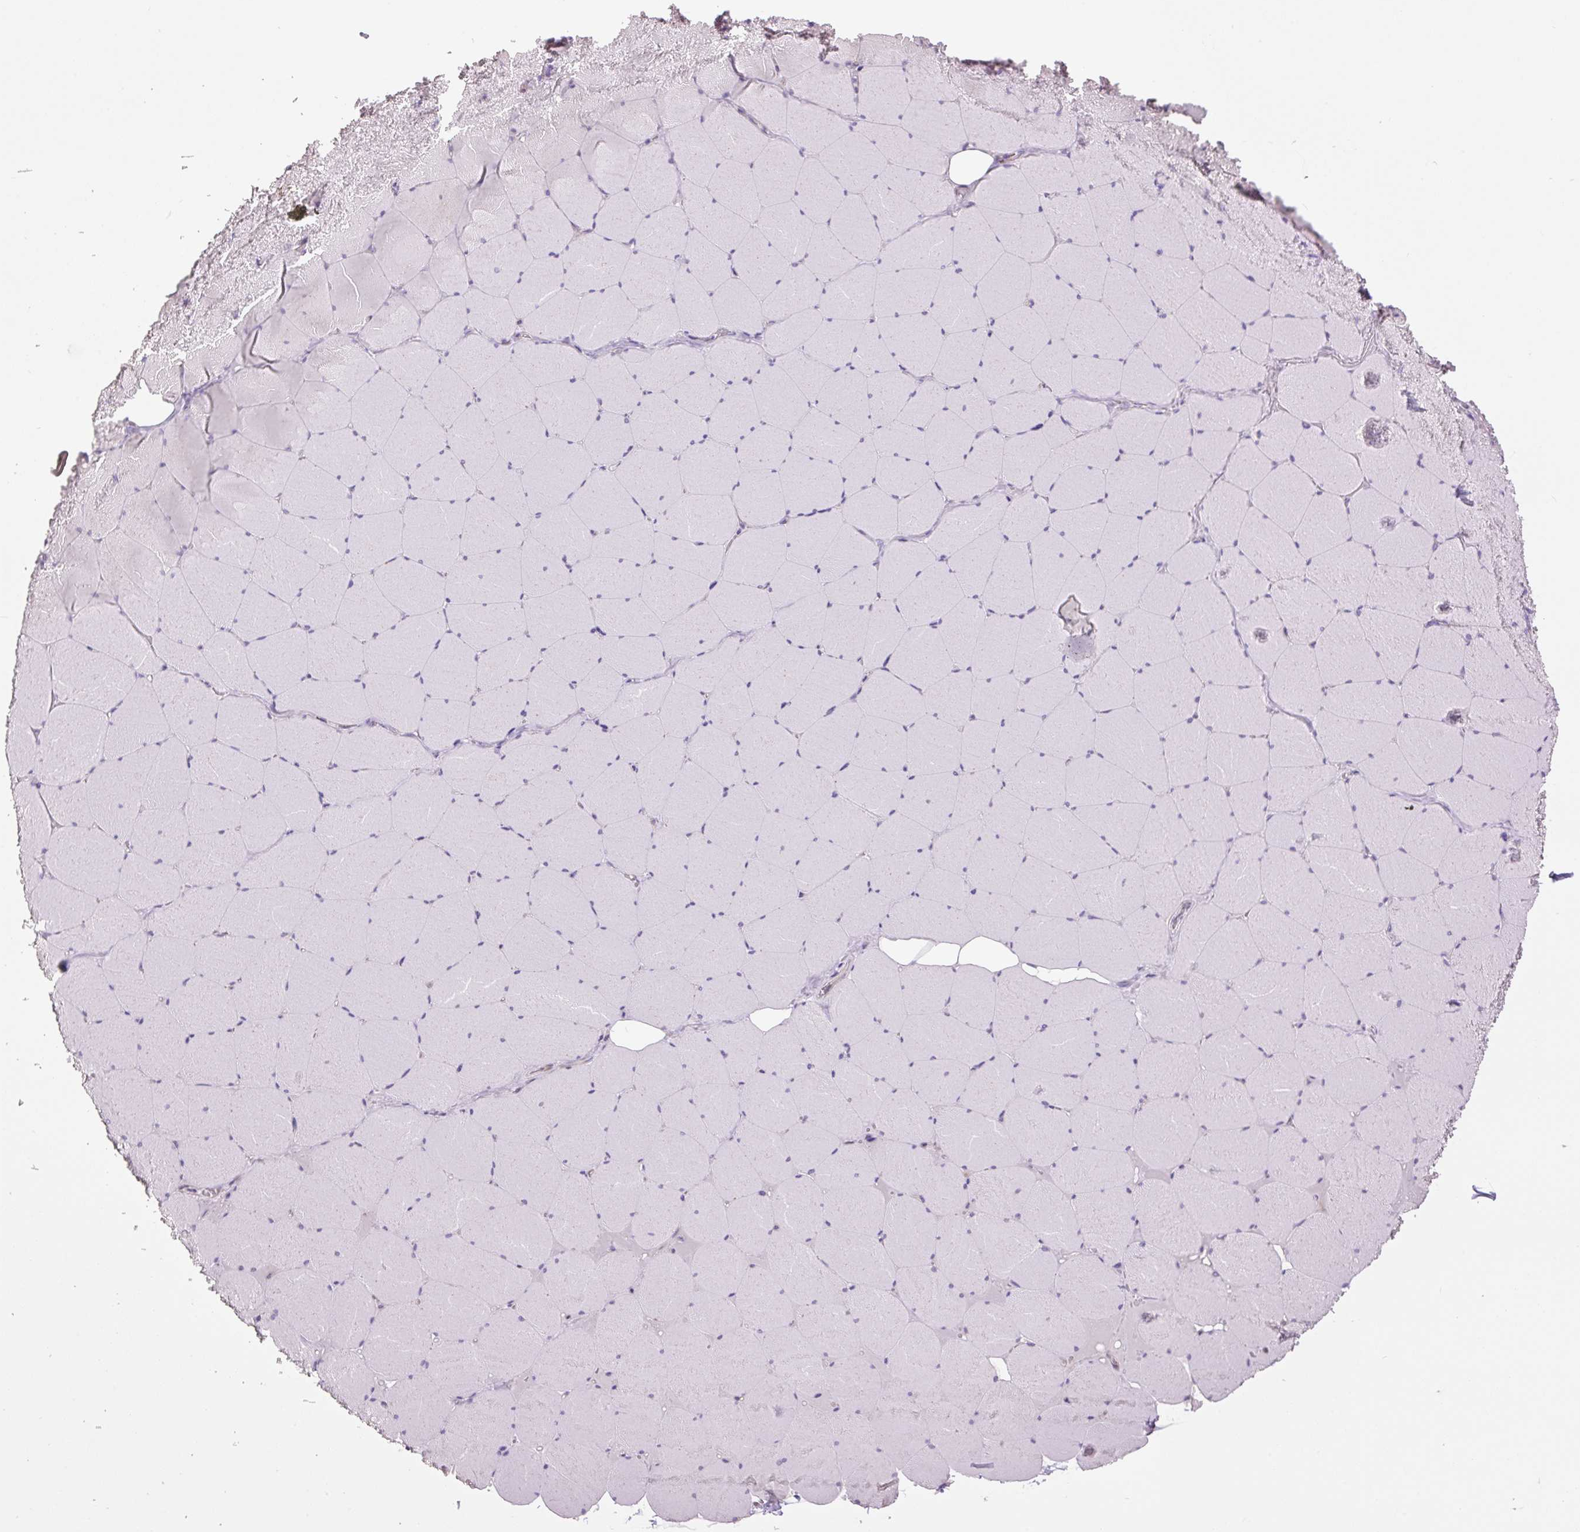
{"staining": {"intensity": "negative", "quantity": "none", "location": "none"}, "tissue": "skeletal muscle", "cell_type": "Myocytes", "image_type": "normal", "snomed": [{"axis": "morphology", "description": "Normal tissue, NOS"}, {"axis": "topography", "description": "Skeletal muscle"}, {"axis": "topography", "description": "Head-Neck"}], "caption": "Myocytes are negative for protein expression in normal human skeletal muscle. (Stains: DAB (3,3'-diaminobenzidine) immunohistochemistry with hematoxylin counter stain, Microscopy: brightfield microscopy at high magnification).", "gene": "MINK1", "patient": {"sex": "male", "age": 66}}